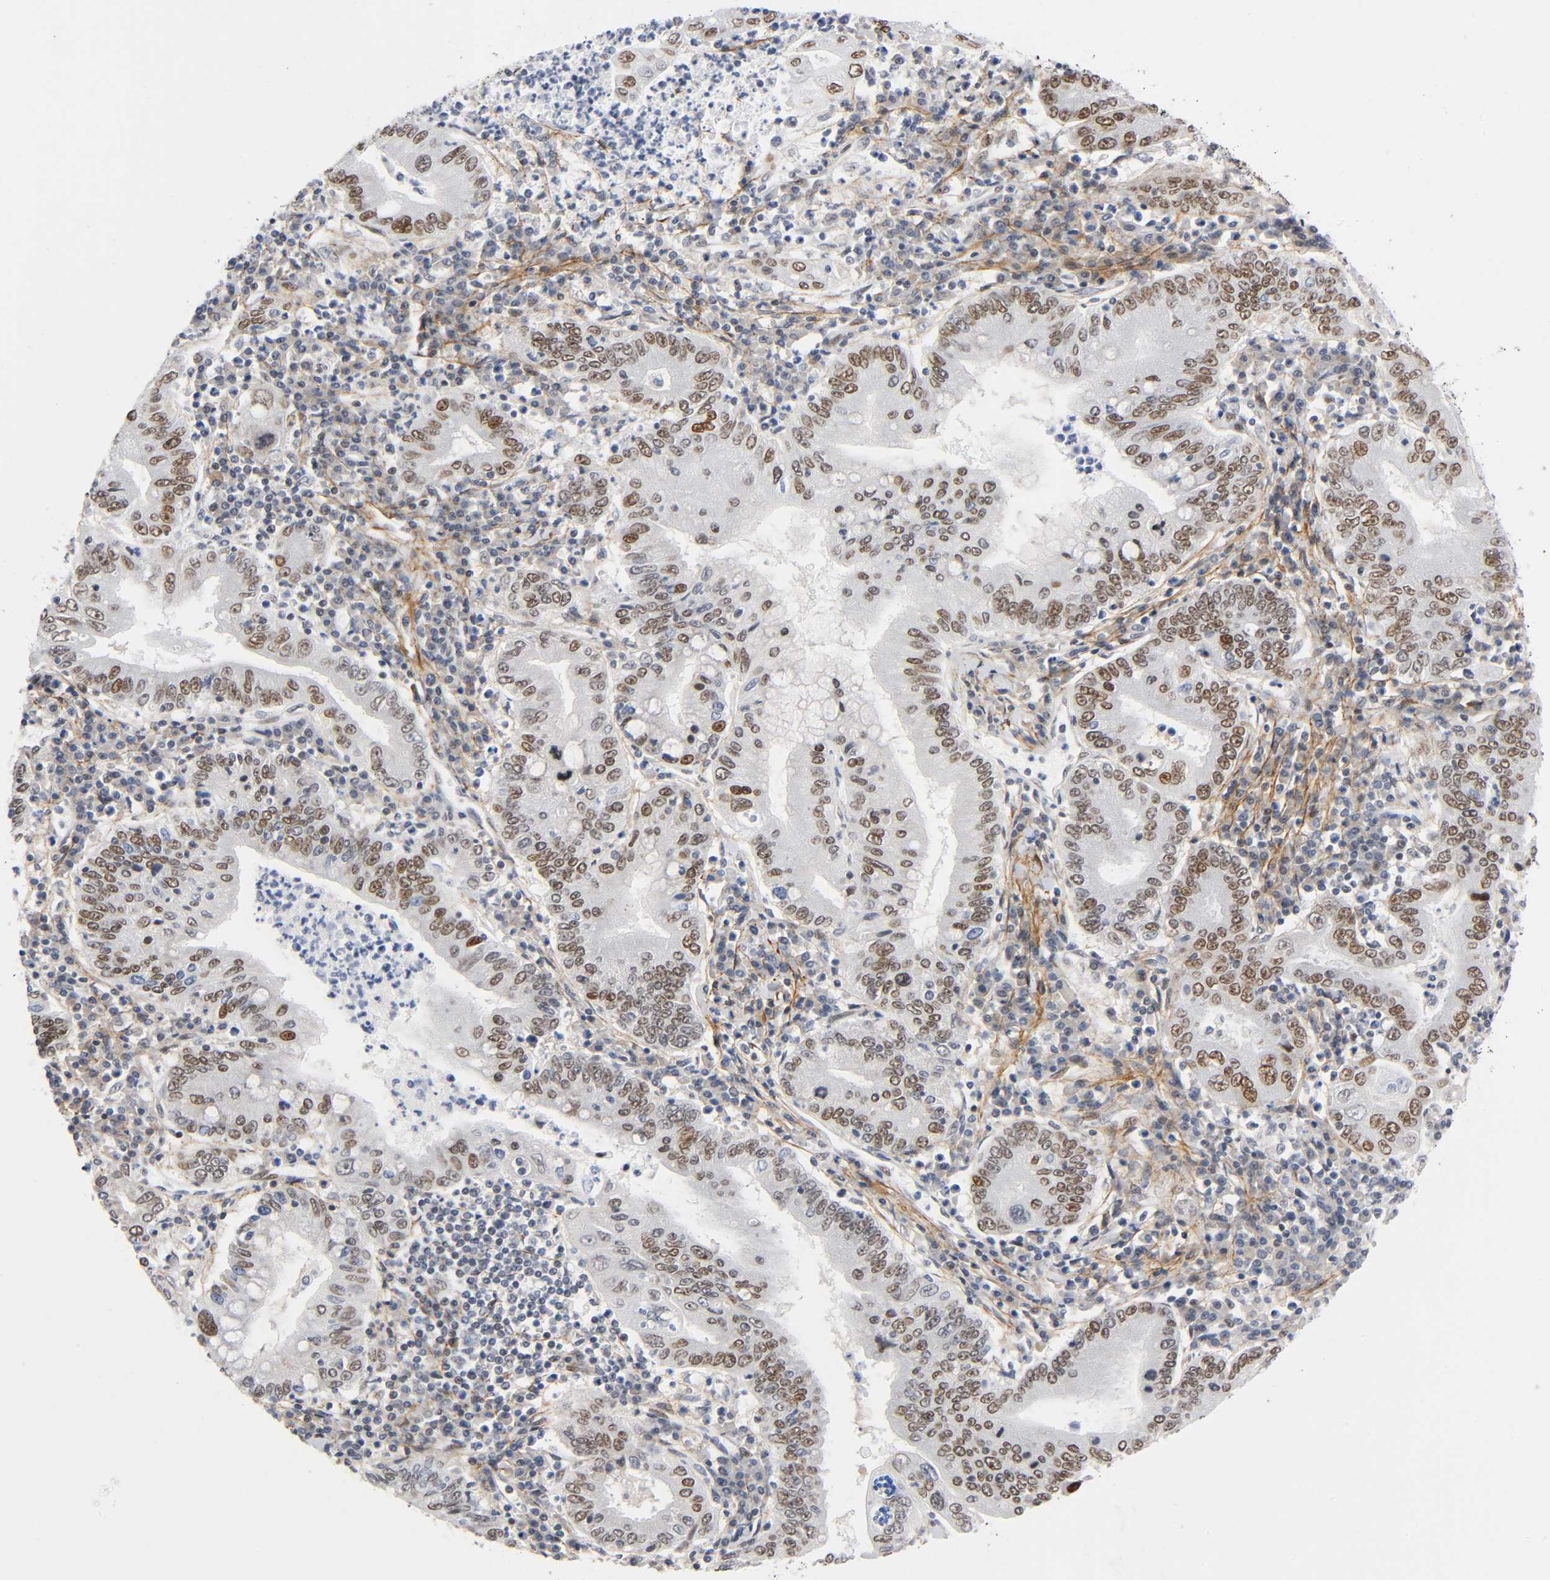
{"staining": {"intensity": "moderate", "quantity": ">75%", "location": "nuclear"}, "tissue": "stomach cancer", "cell_type": "Tumor cells", "image_type": "cancer", "snomed": [{"axis": "morphology", "description": "Normal tissue, NOS"}, {"axis": "morphology", "description": "Adenocarcinoma, NOS"}, {"axis": "topography", "description": "Esophagus"}, {"axis": "topography", "description": "Stomach, upper"}, {"axis": "topography", "description": "Peripheral nerve tissue"}], "caption": "The photomicrograph shows a brown stain indicating the presence of a protein in the nuclear of tumor cells in stomach cancer (adenocarcinoma).", "gene": "DIDO1", "patient": {"sex": "male", "age": 62}}